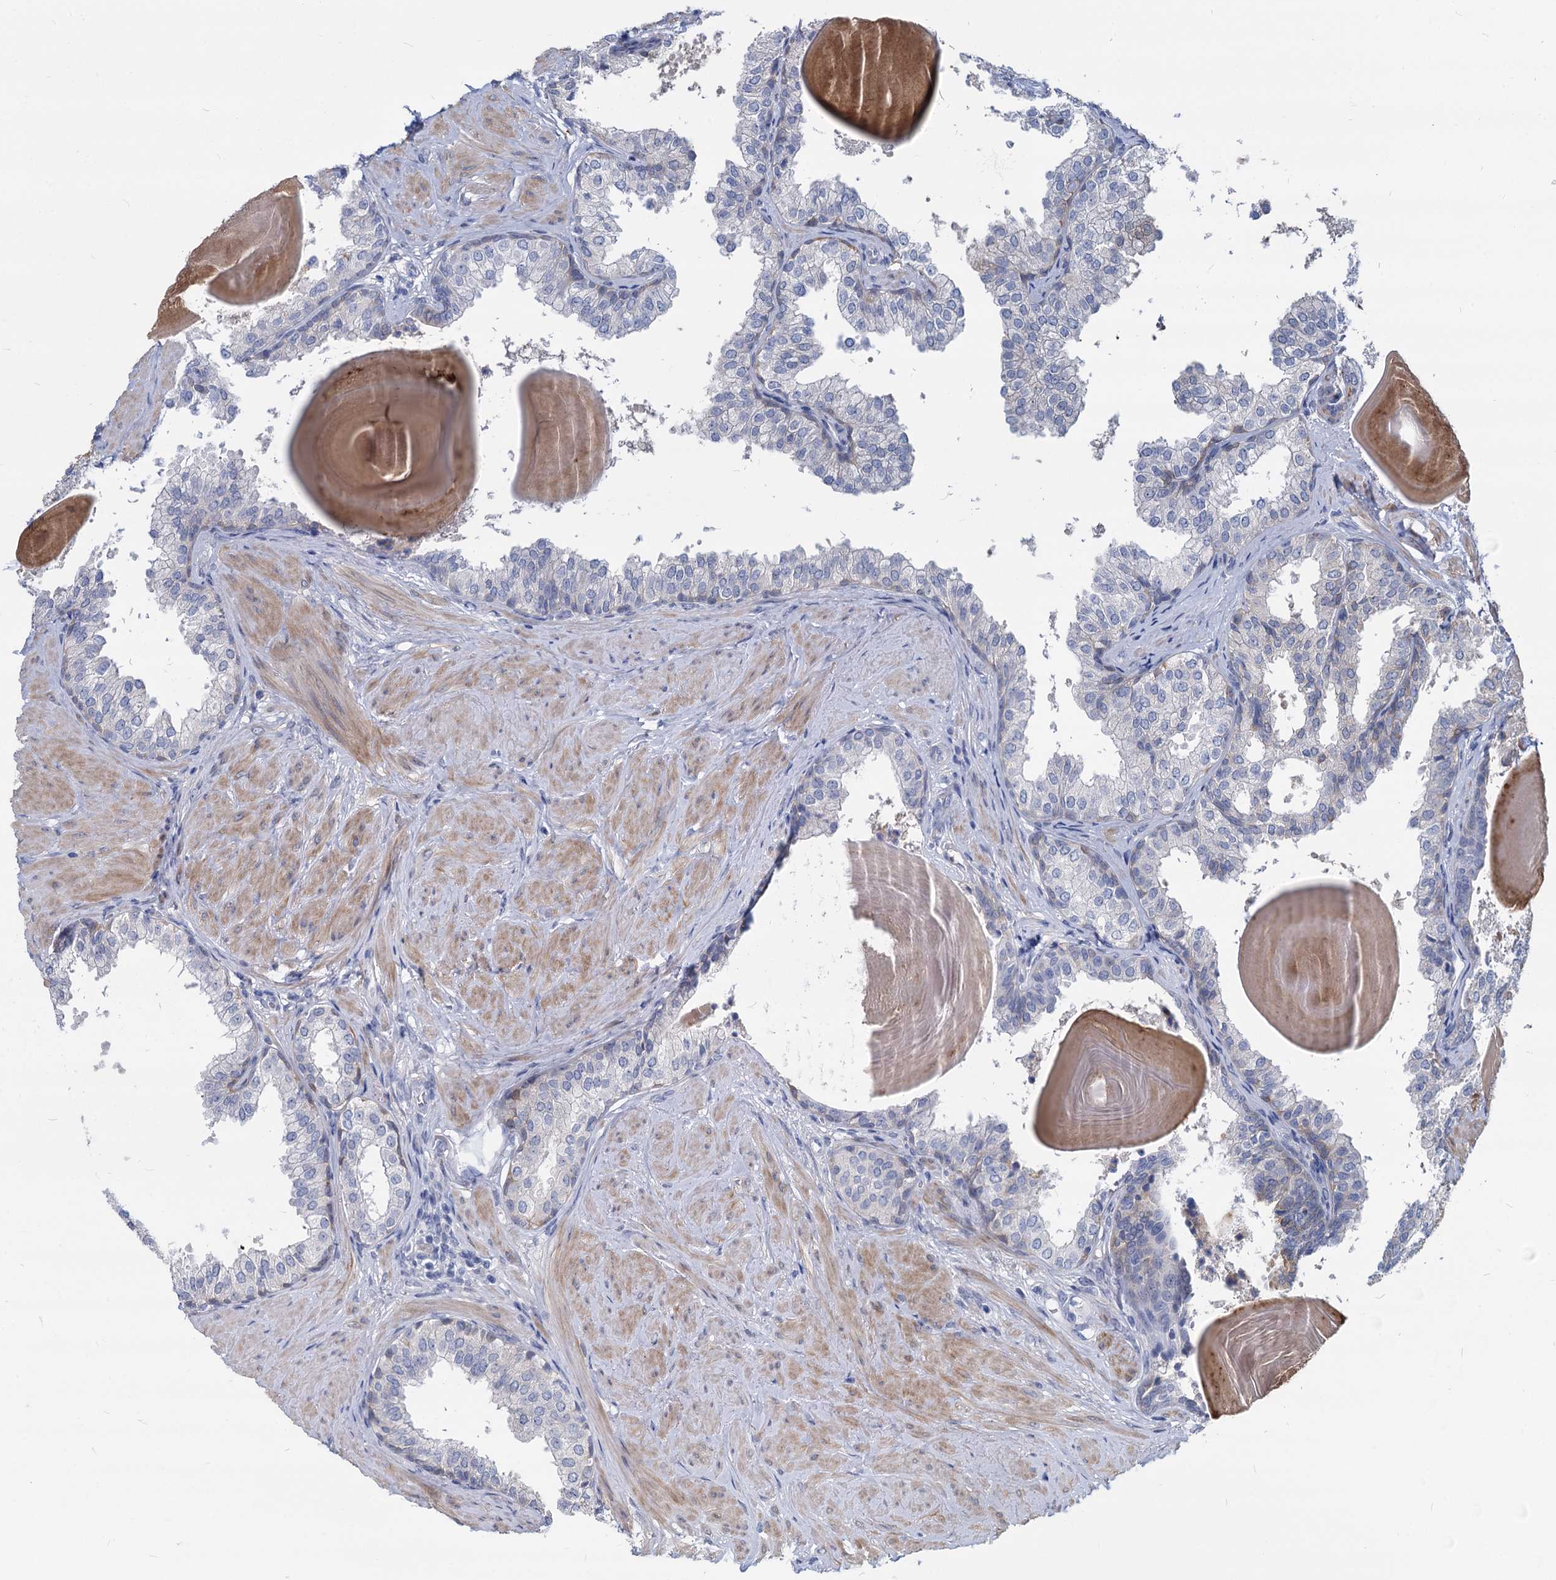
{"staining": {"intensity": "moderate", "quantity": "<25%", "location": "cytoplasmic/membranous"}, "tissue": "prostate", "cell_type": "Glandular cells", "image_type": "normal", "snomed": [{"axis": "morphology", "description": "Normal tissue, NOS"}, {"axis": "topography", "description": "Prostate"}], "caption": "High-power microscopy captured an IHC photomicrograph of unremarkable prostate, revealing moderate cytoplasmic/membranous positivity in approximately <25% of glandular cells. The protein is shown in brown color, while the nuclei are stained blue.", "gene": "GSTM3", "patient": {"sex": "male", "age": 48}}